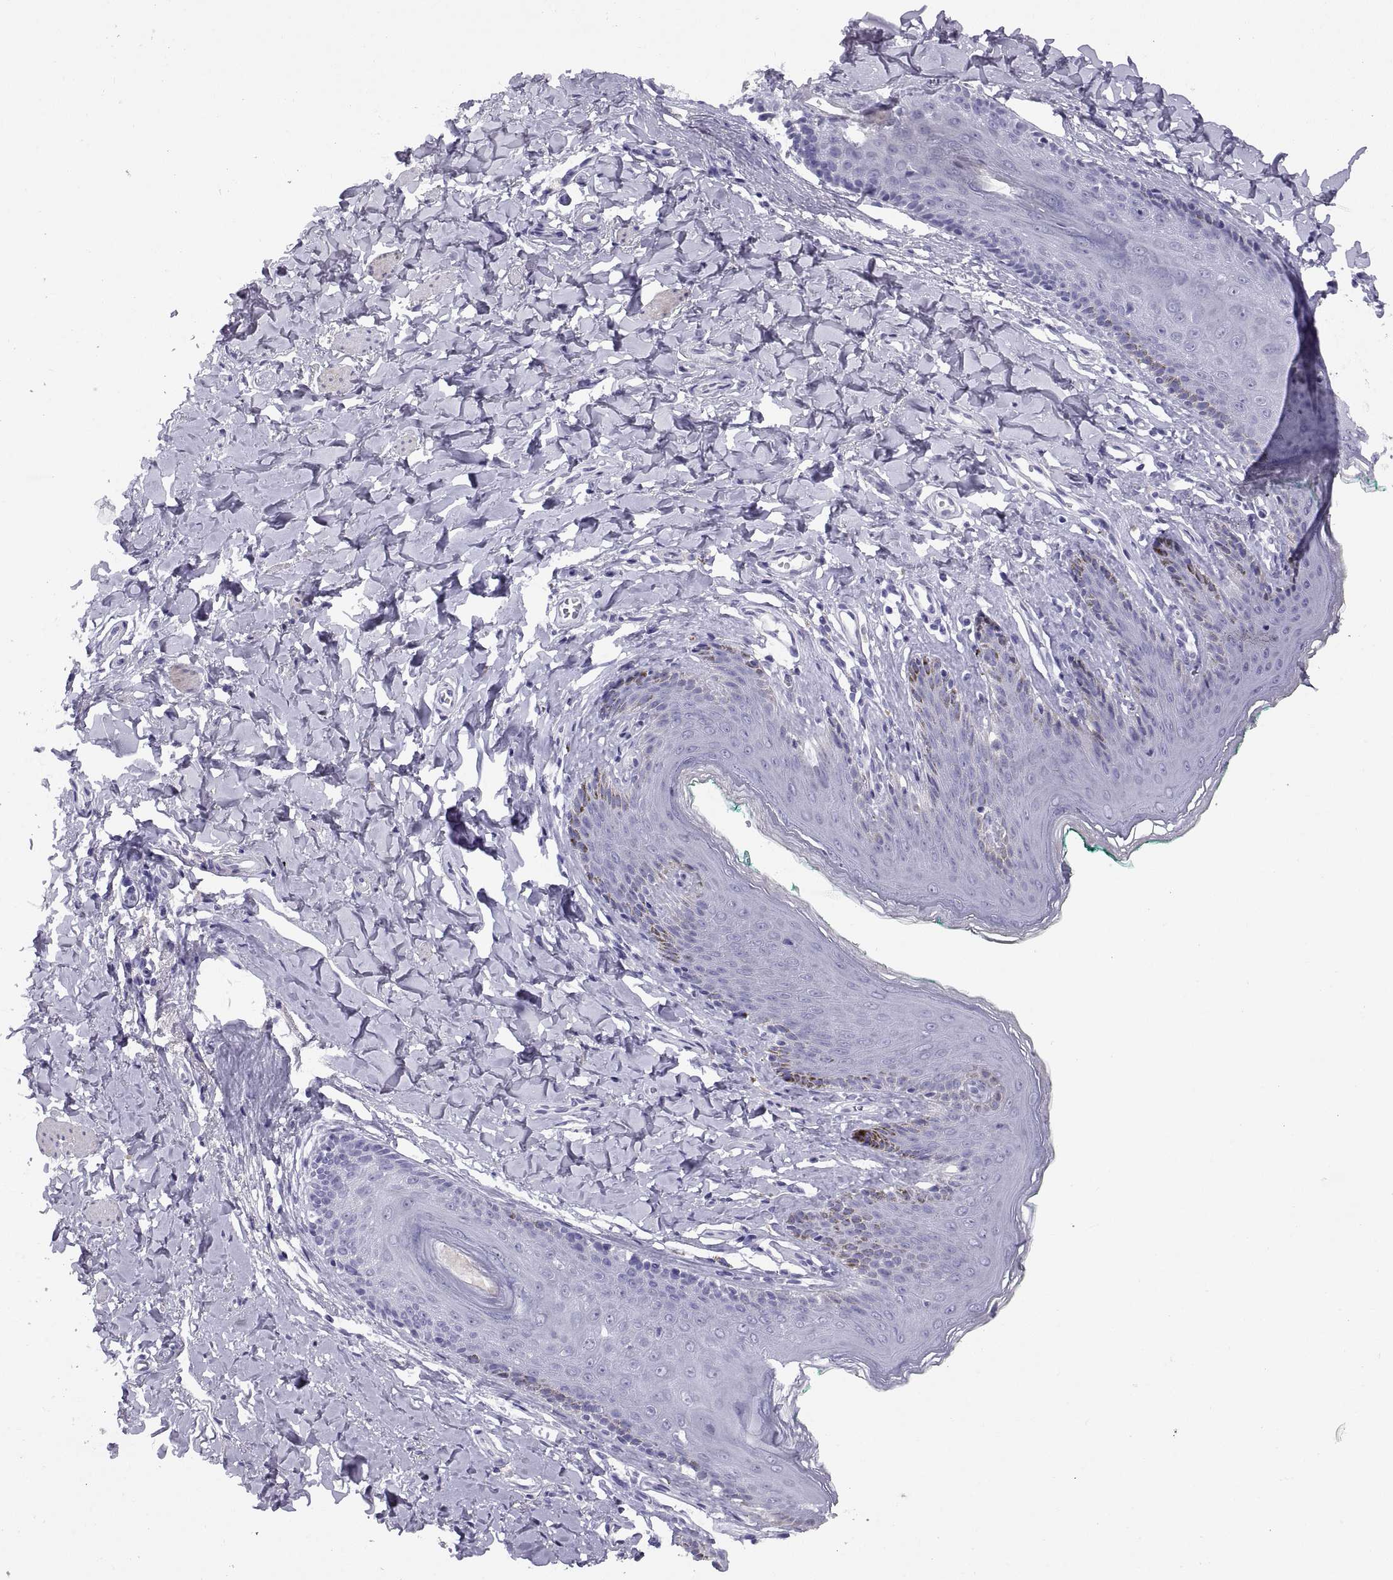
{"staining": {"intensity": "negative", "quantity": "none", "location": "none"}, "tissue": "skin", "cell_type": "Epidermal cells", "image_type": "normal", "snomed": [{"axis": "morphology", "description": "Normal tissue, NOS"}, {"axis": "topography", "description": "Vulva"}], "caption": "An image of skin stained for a protein shows no brown staining in epidermal cells. The staining was performed using DAB (3,3'-diaminobenzidine) to visualize the protein expression in brown, while the nuclei were stained in blue with hematoxylin (Magnification: 20x).", "gene": "RGS20", "patient": {"sex": "female", "age": 66}}